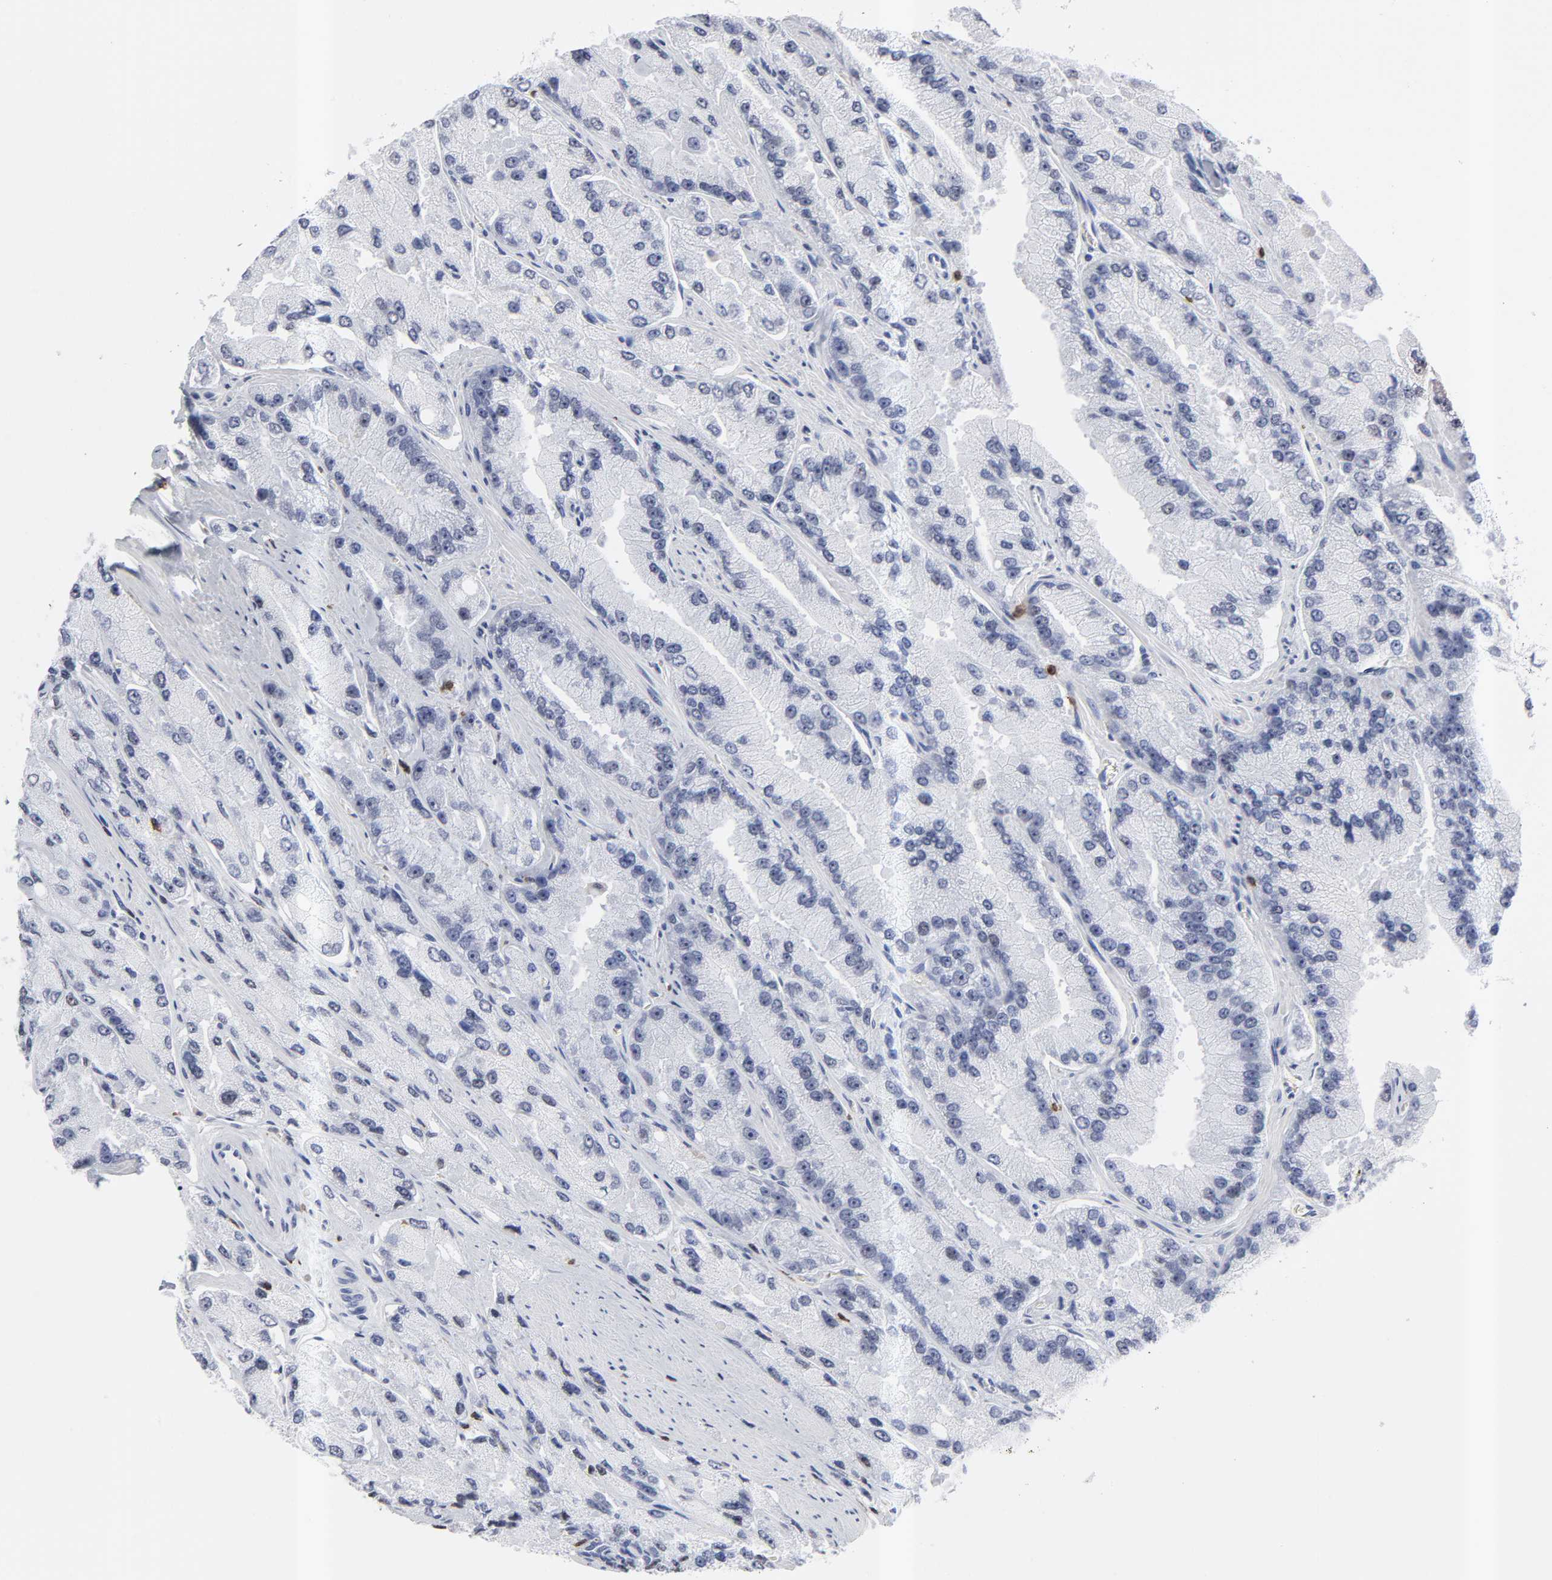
{"staining": {"intensity": "negative", "quantity": "none", "location": "none"}, "tissue": "prostate cancer", "cell_type": "Tumor cells", "image_type": "cancer", "snomed": [{"axis": "morphology", "description": "Adenocarcinoma, High grade"}, {"axis": "topography", "description": "Prostate"}], "caption": "IHC histopathology image of neoplastic tissue: human adenocarcinoma (high-grade) (prostate) stained with DAB exhibits no significant protein staining in tumor cells.", "gene": "CD2", "patient": {"sex": "male", "age": 58}}